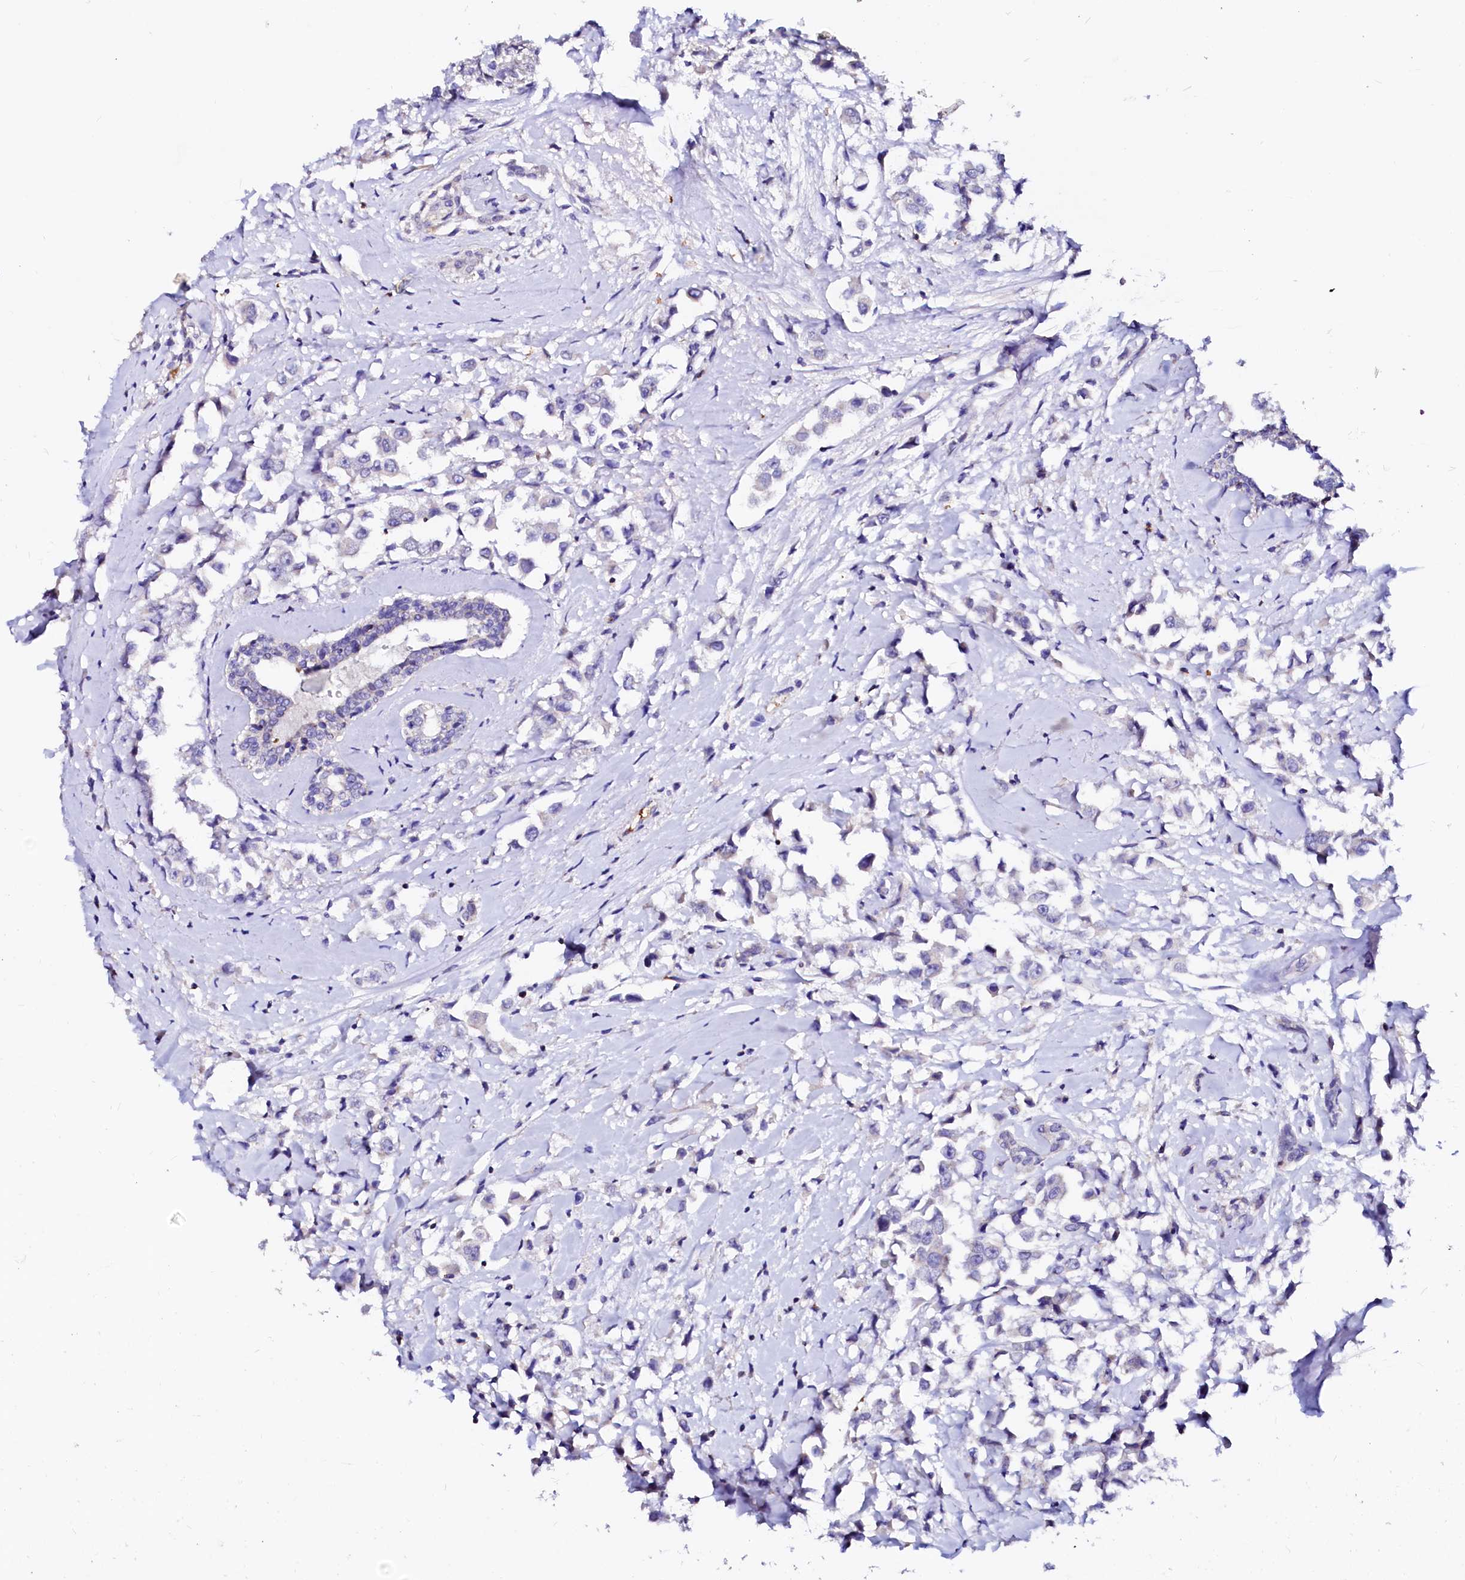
{"staining": {"intensity": "negative", "quantity": "none", "location": "none"}, "tissue": "breast cancer", "cell_type": "Tumor cells", "image_type": "cancer", "snomed": [{"axis": "morphology", "description": "Duct carcinoma"}, {"axis": "topography", "description": "Breast"}], "caption": "Breast cancer was stained to show a protein in brown. There is no significant staining in tumor cells.", "gene": "RAB27A", "patient": {"sex": "female", "age": 87}}